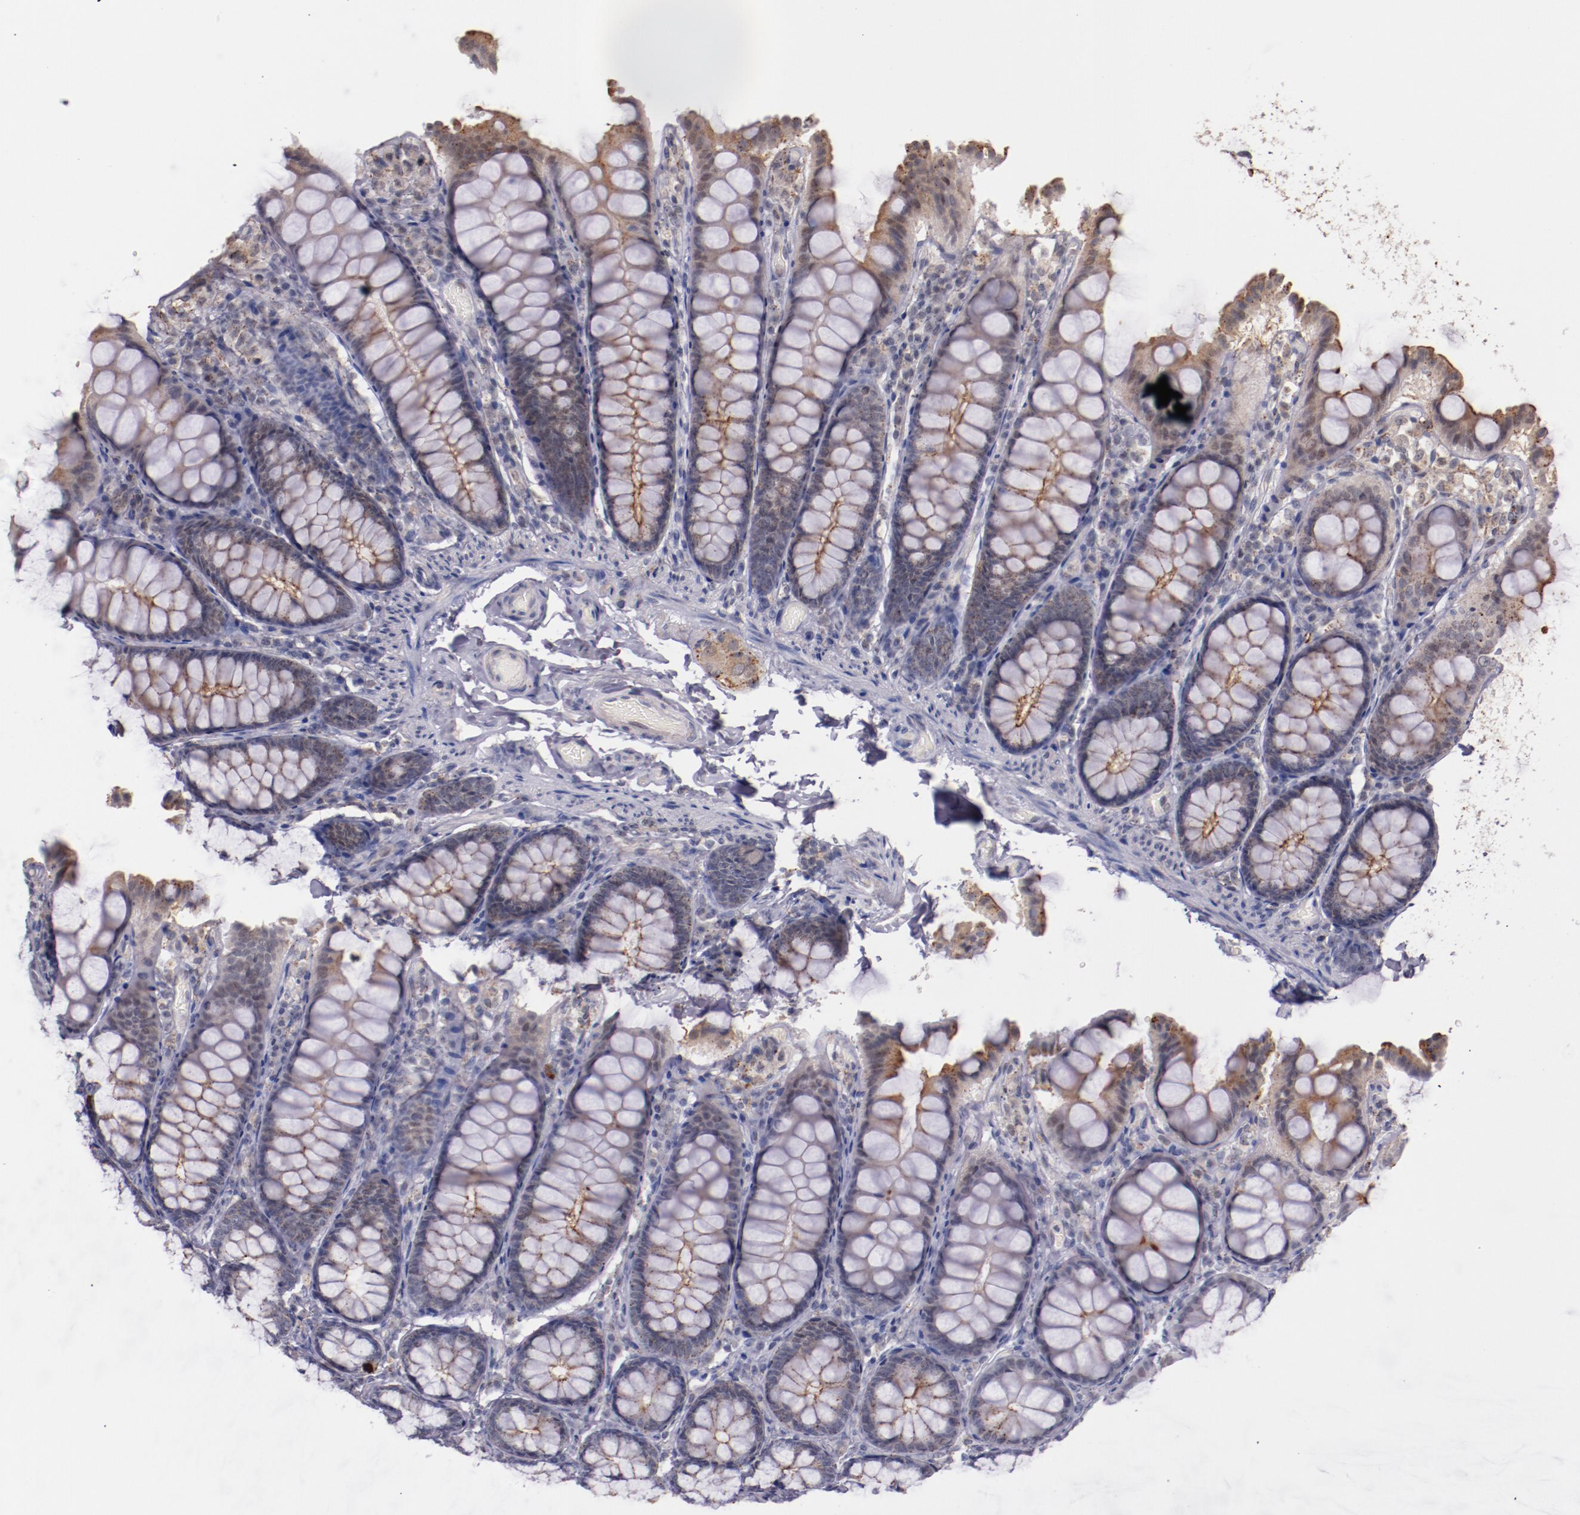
{"staining": {"intensity": "negative", "quantity": "none", "location": "none"}, "tissue": "colon", "cell_type": "Endothelial cells", "image_type": "normal", "snomed": [{"axis": "morphology", "description": "Normal tissue, NOS"}, {"axis": "topography", "description": "Colon"}], "caption": "High power microscopy histopathology image of an immunohistochemistry (IHC) image of benign colon, revealing no significant positivity in endothelial cells.", "gene": "SYP", "patient": {"sex": "female", "age": 61}}